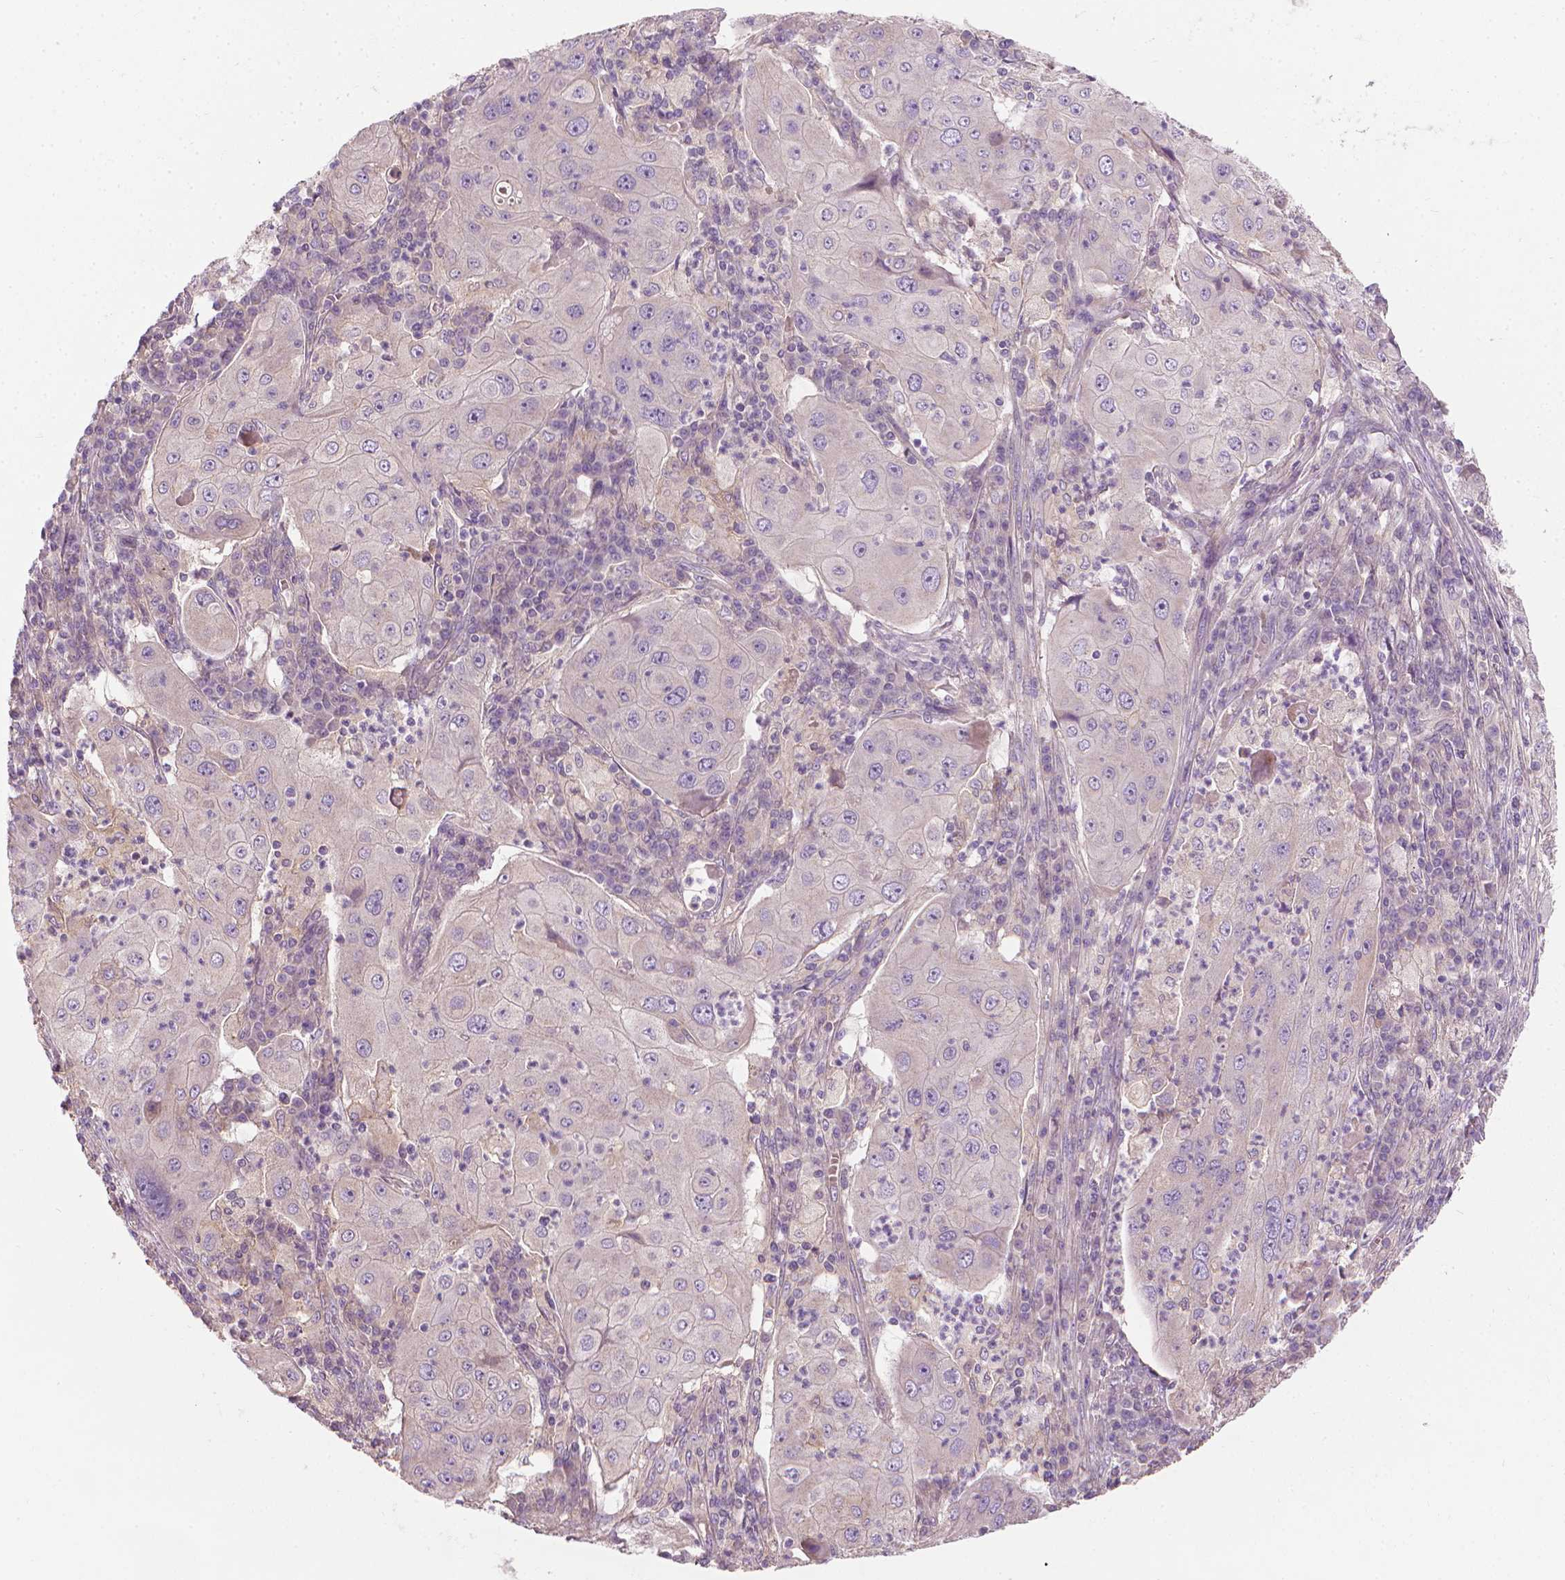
{"staining": {"intensity": "negative", "quantity": "none", "location": "none"}, "tissue": "lung cancer", "cell_type": "Tumor cells", "image_type": "cancer", "snomed": [{"axis": "morphology", "description": "Squamous cell carcinoma, NOS"}, {"axis": "topography", "description": "Lung"}], "caption": "Immunohistochemistry (IHC) photomicrograph of neoplastic tissue: lung squamous cell carcinoma stained with DAB (3,3'-diaminobenzidine) demonstrates no significant protein expression in tumor cells.", "gene": "RIIAD1", "patient": {"sex": "female", "age": 59}}